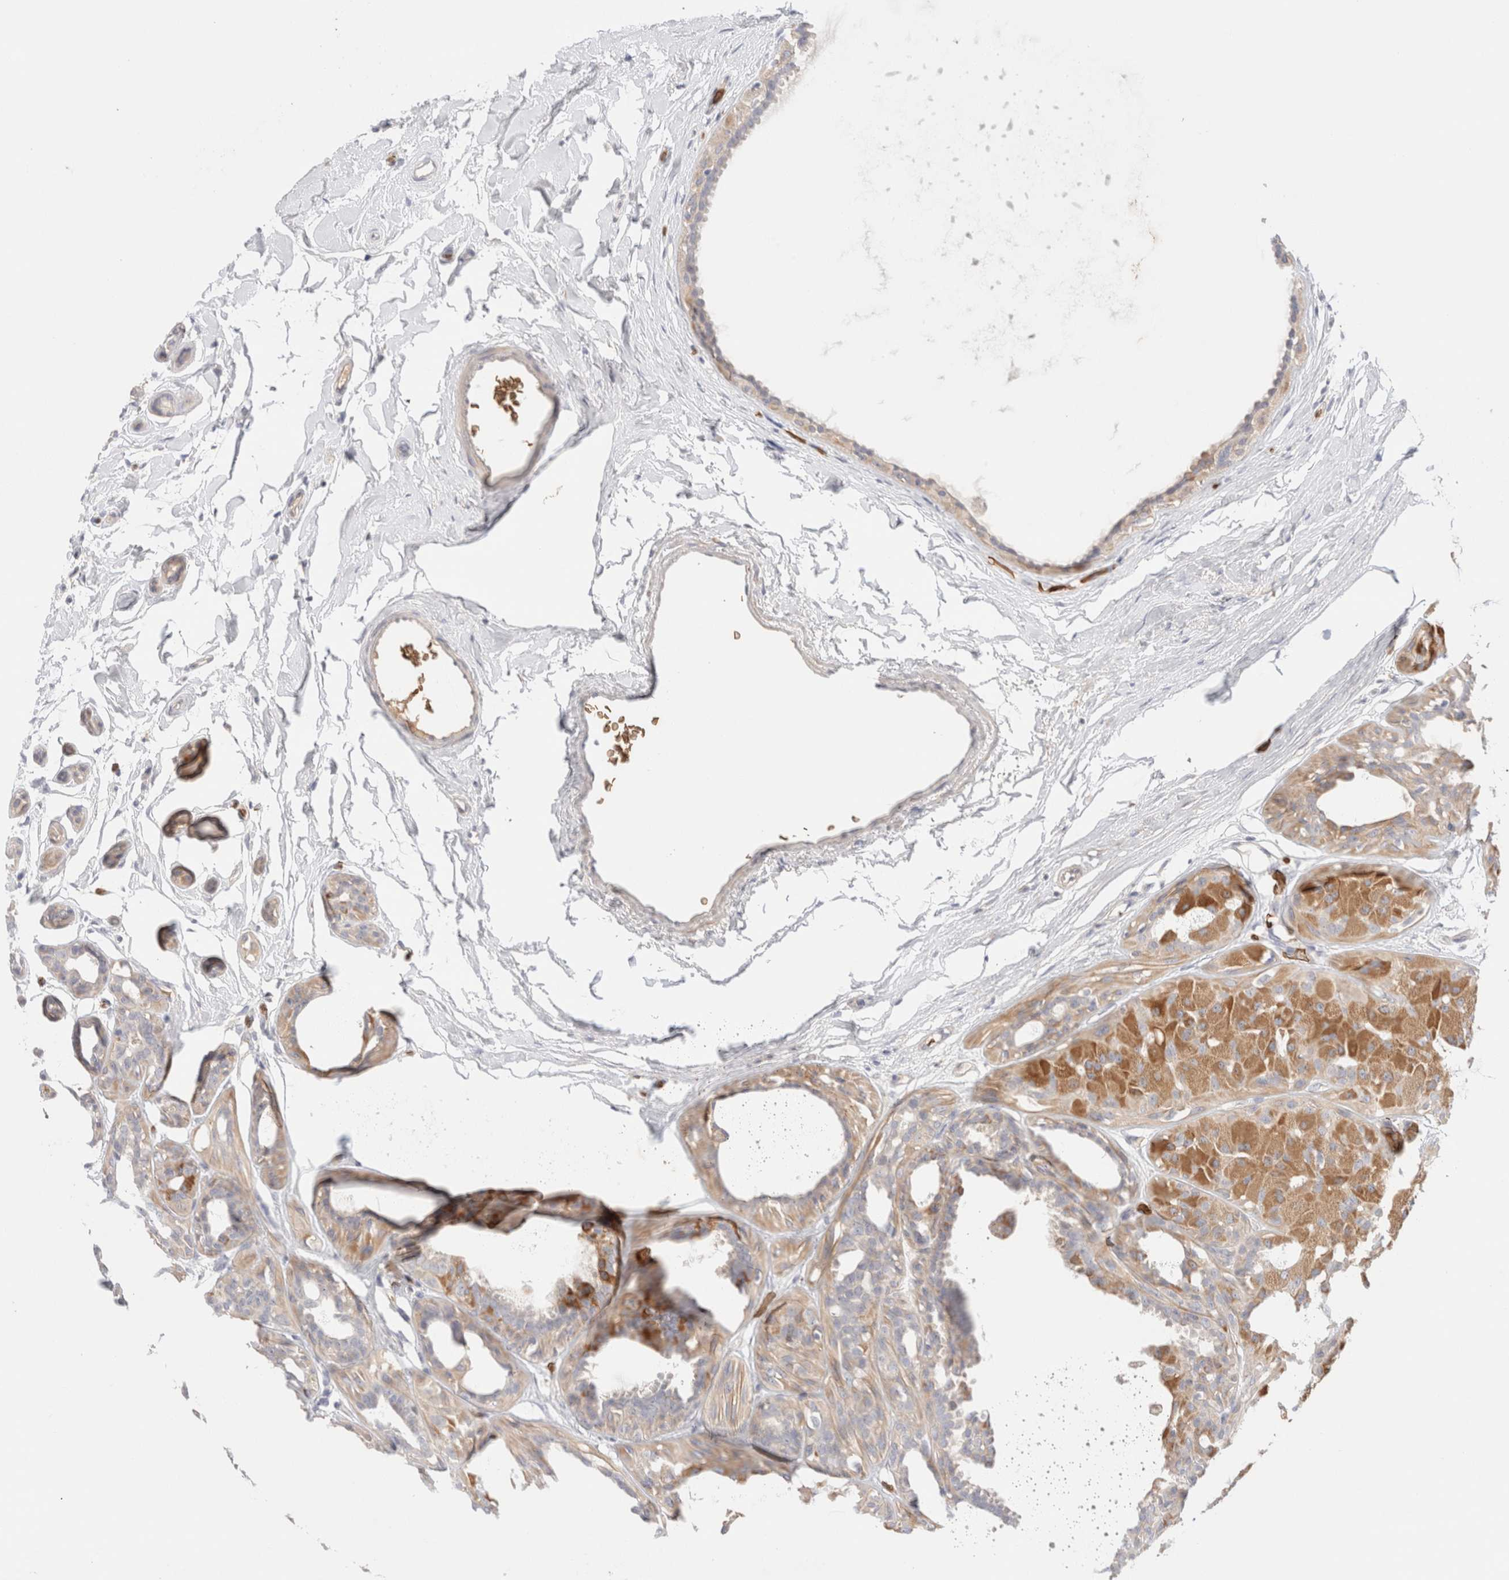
{"staining": {"intensity": "moderate", "quantity": "25%-75%", "location": "cytoplasmic/membranous"}, "tissue": "breast cancer", "cell_type": "Tumor cells", "image_type": "cancer", "snomed": [{"axis": "morphology", "description": "Duct carcinoma"}, {"axis": "topography", "description": "Breast"}], "caption": "A high-resolution histopathology image shows immunohistochemistry staining of intraductal carcinoma (breast), which exhibits moderate cytoplasmic/membranous staining in about 25%-75% of tumor cells.", "gene": "MST1", "patient": {"sex": "female", "age": 55}}